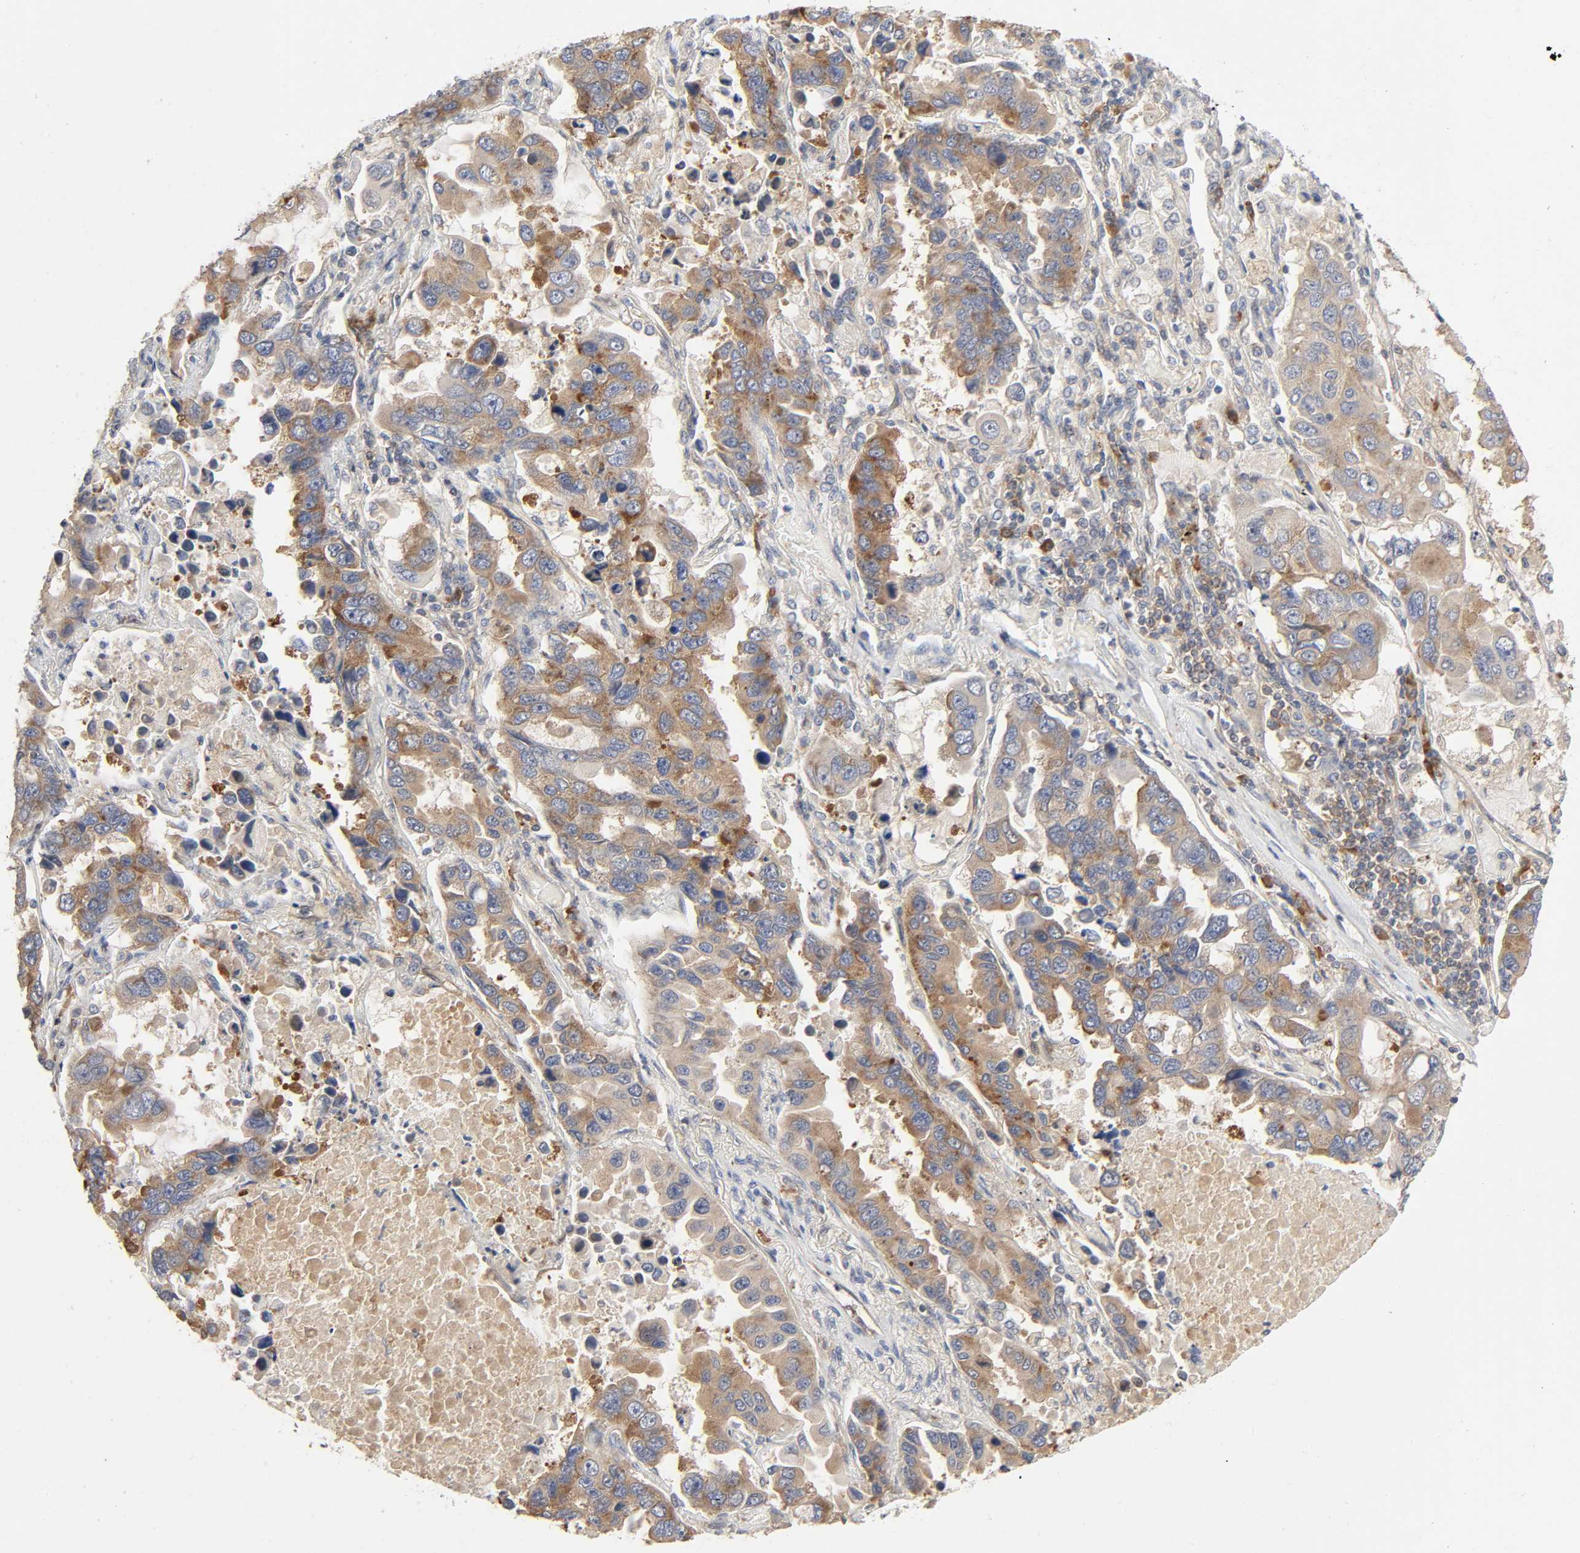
{"staining": {"intensity": "moderate", "quantity": ">75%", "location": "cytoplasmic/membranous"}, "tissue": "lung cancer", "cell_type": "Tumor cells", "image_type": "cancer", "snomed": [{"axis": "morphology", "description": "Adenocarcinoma, NOS"}, {"axis": "topography", "description": "Lung"}], "caption": "Immunohistochemical staining of lung cancer (adenocarcinoma) exhibits medium levels of moderate cytoplasmic/membranous protein positivity in approximately >75% of tumor cells.", "gene": "SCHIP1", "patient": {"sex": "male", "age": 64}}